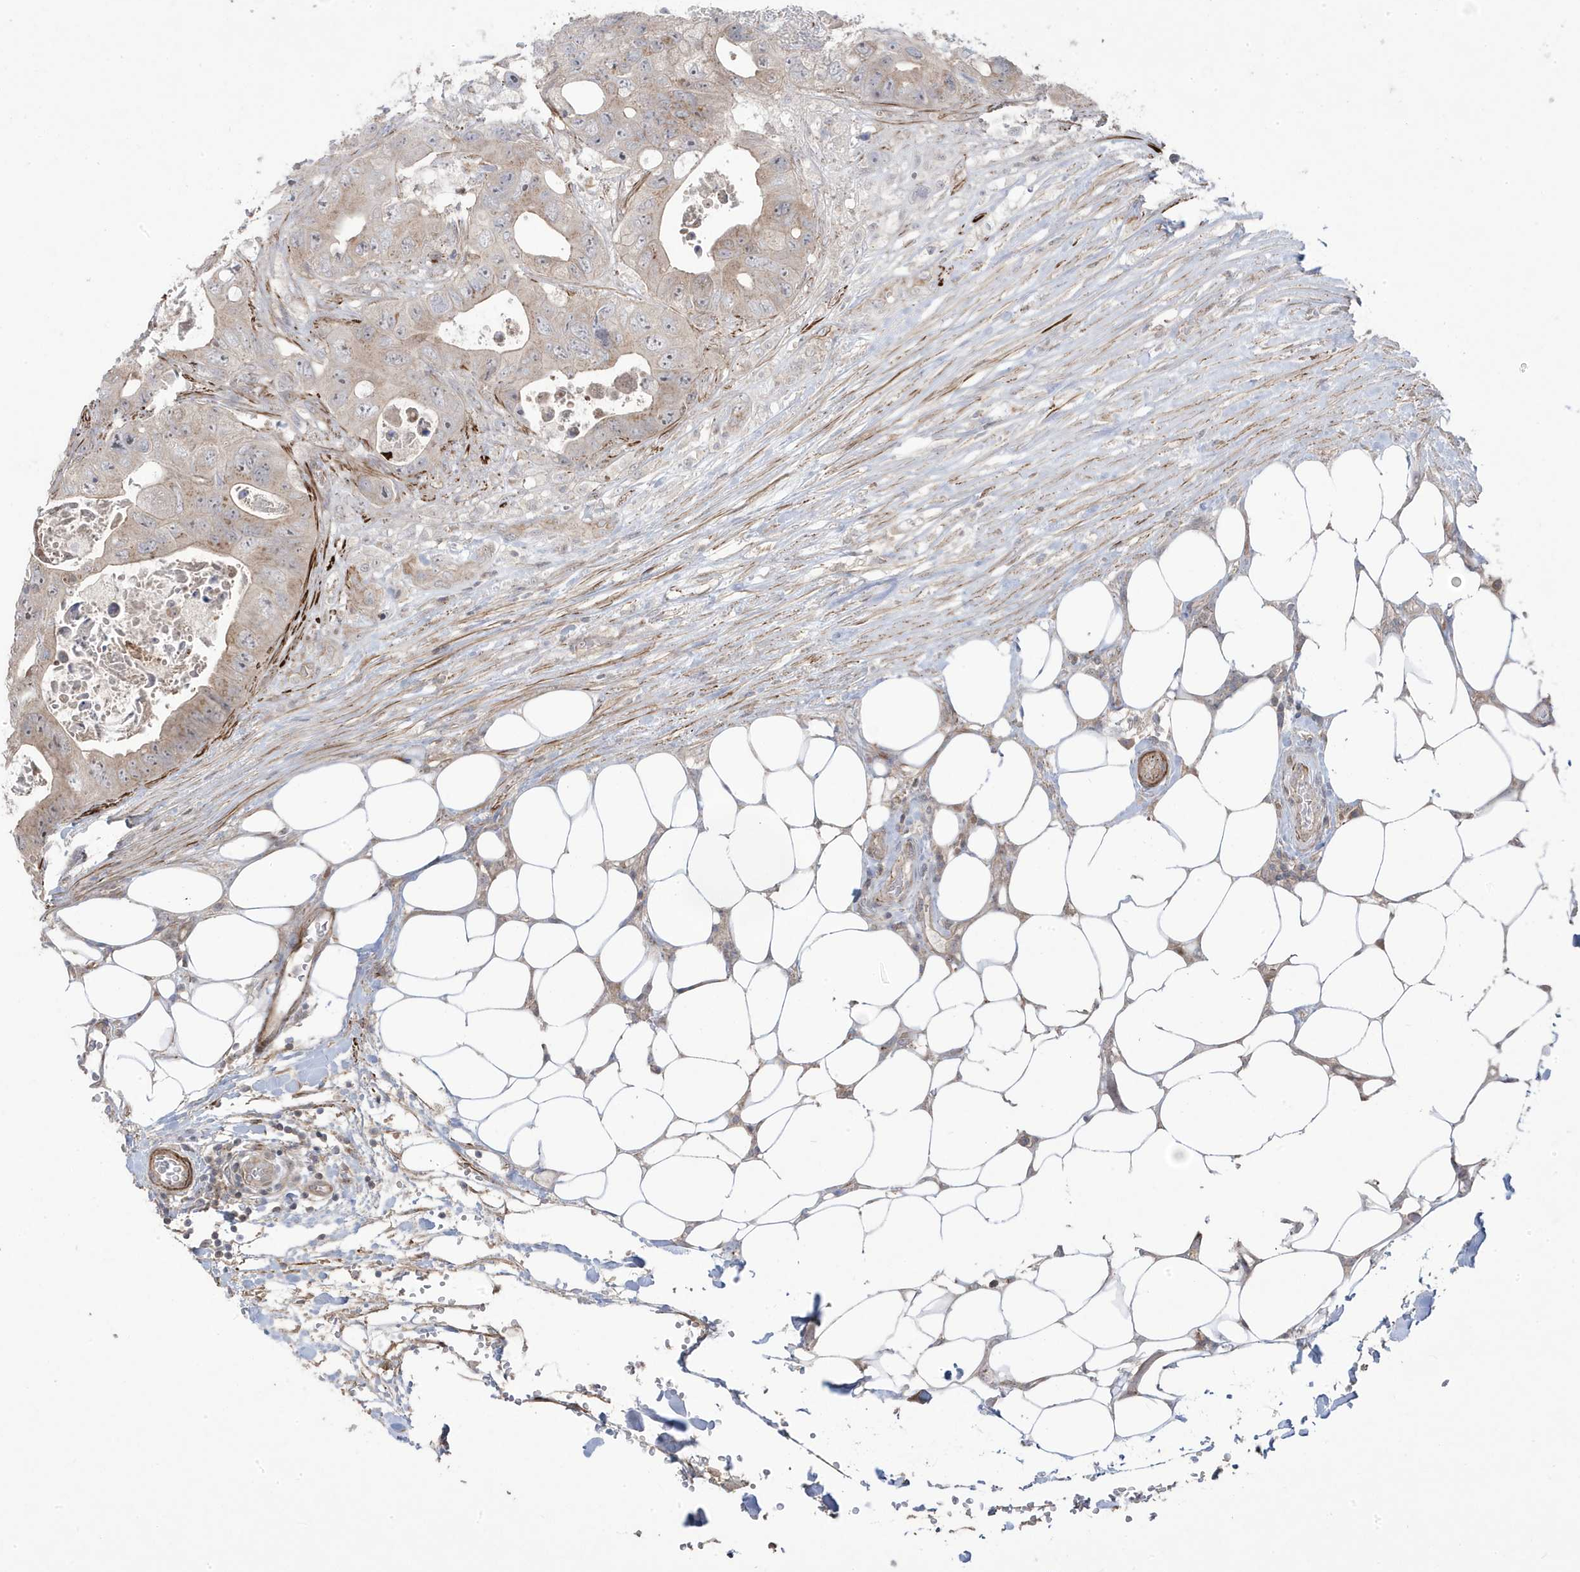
{"staining": {"intensity": "weak", "quantity": "<25%", "location": "cytoplasmic/membranous"}, "tissue": "colorectal cancer", "cell_type": "Tumor cells", "image_type": "cancer", "snomed": [{"axis": "morphology", "description": "Adenocarcinoma, NOS"}, {"axis": "topography", "description": "Colon"}], "caption": "Protein analysis of colorectal cancer exhibits no significant staining in tumor cells.", "gene": "CETN3", "patient": {"sex": "female", "age": 46}}